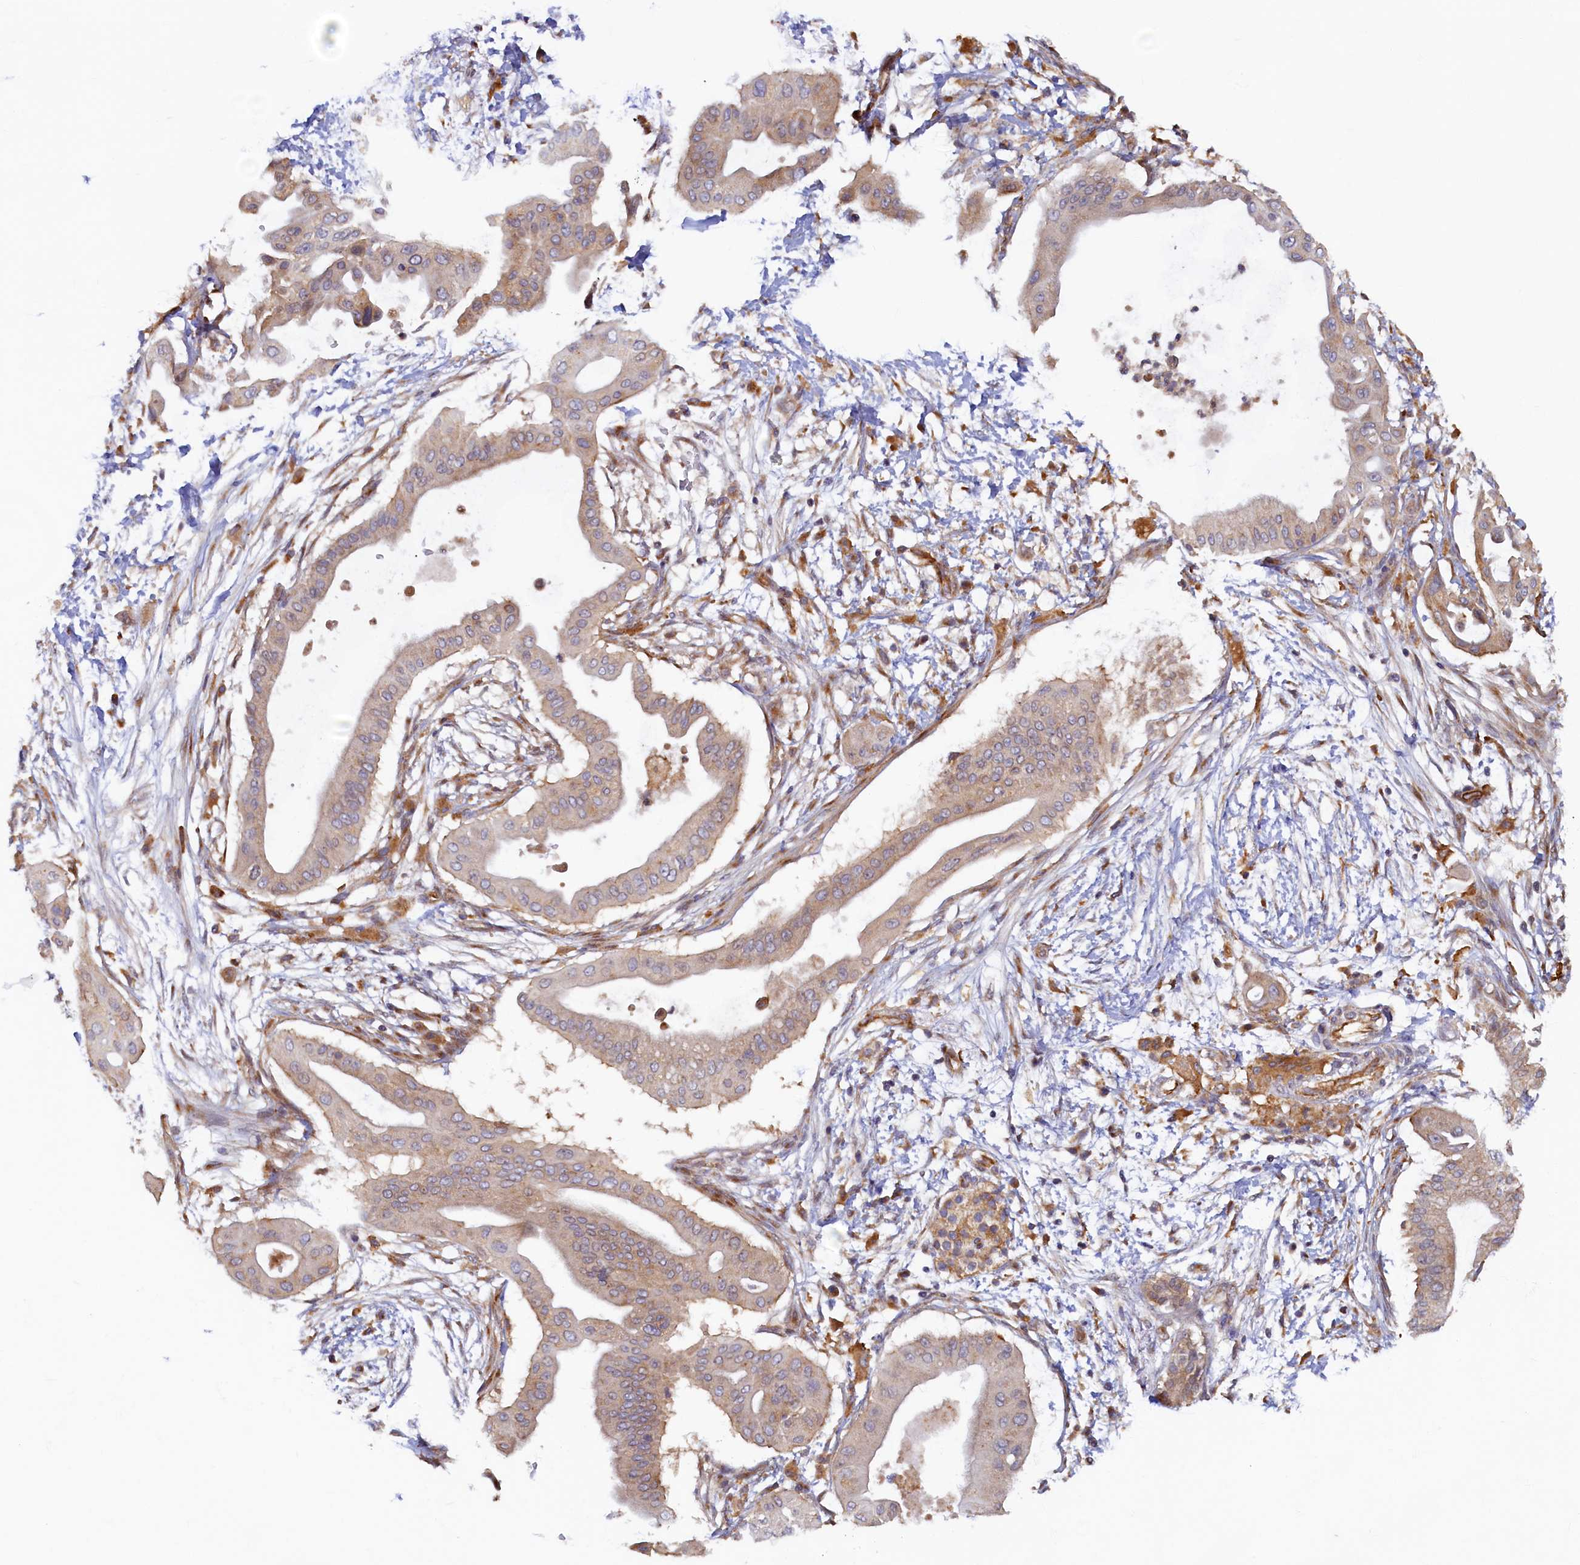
{"staining": {"intensity": "weak", "quantity": "25%-75%", "location": "cytoplasmic/membranous"}, "tissue": "pancreatic cancer", "cell_type": "Tumor cells", "image_type": "cancer", "snomed": [{"axis": "morphology", "description": "Adenocarcinoma, NOS"}, {"axis": "topography", "description": "Pancreas"}], "caption": "This is an image of immunohistochemistry (IHC) staining of adenocarcinoma (pancreatic), which shows weak positivity in the cytoplasmic/membranous of tumor cells.", "gene": "STX12", "patient": {"sex": "male", "age": 68}}